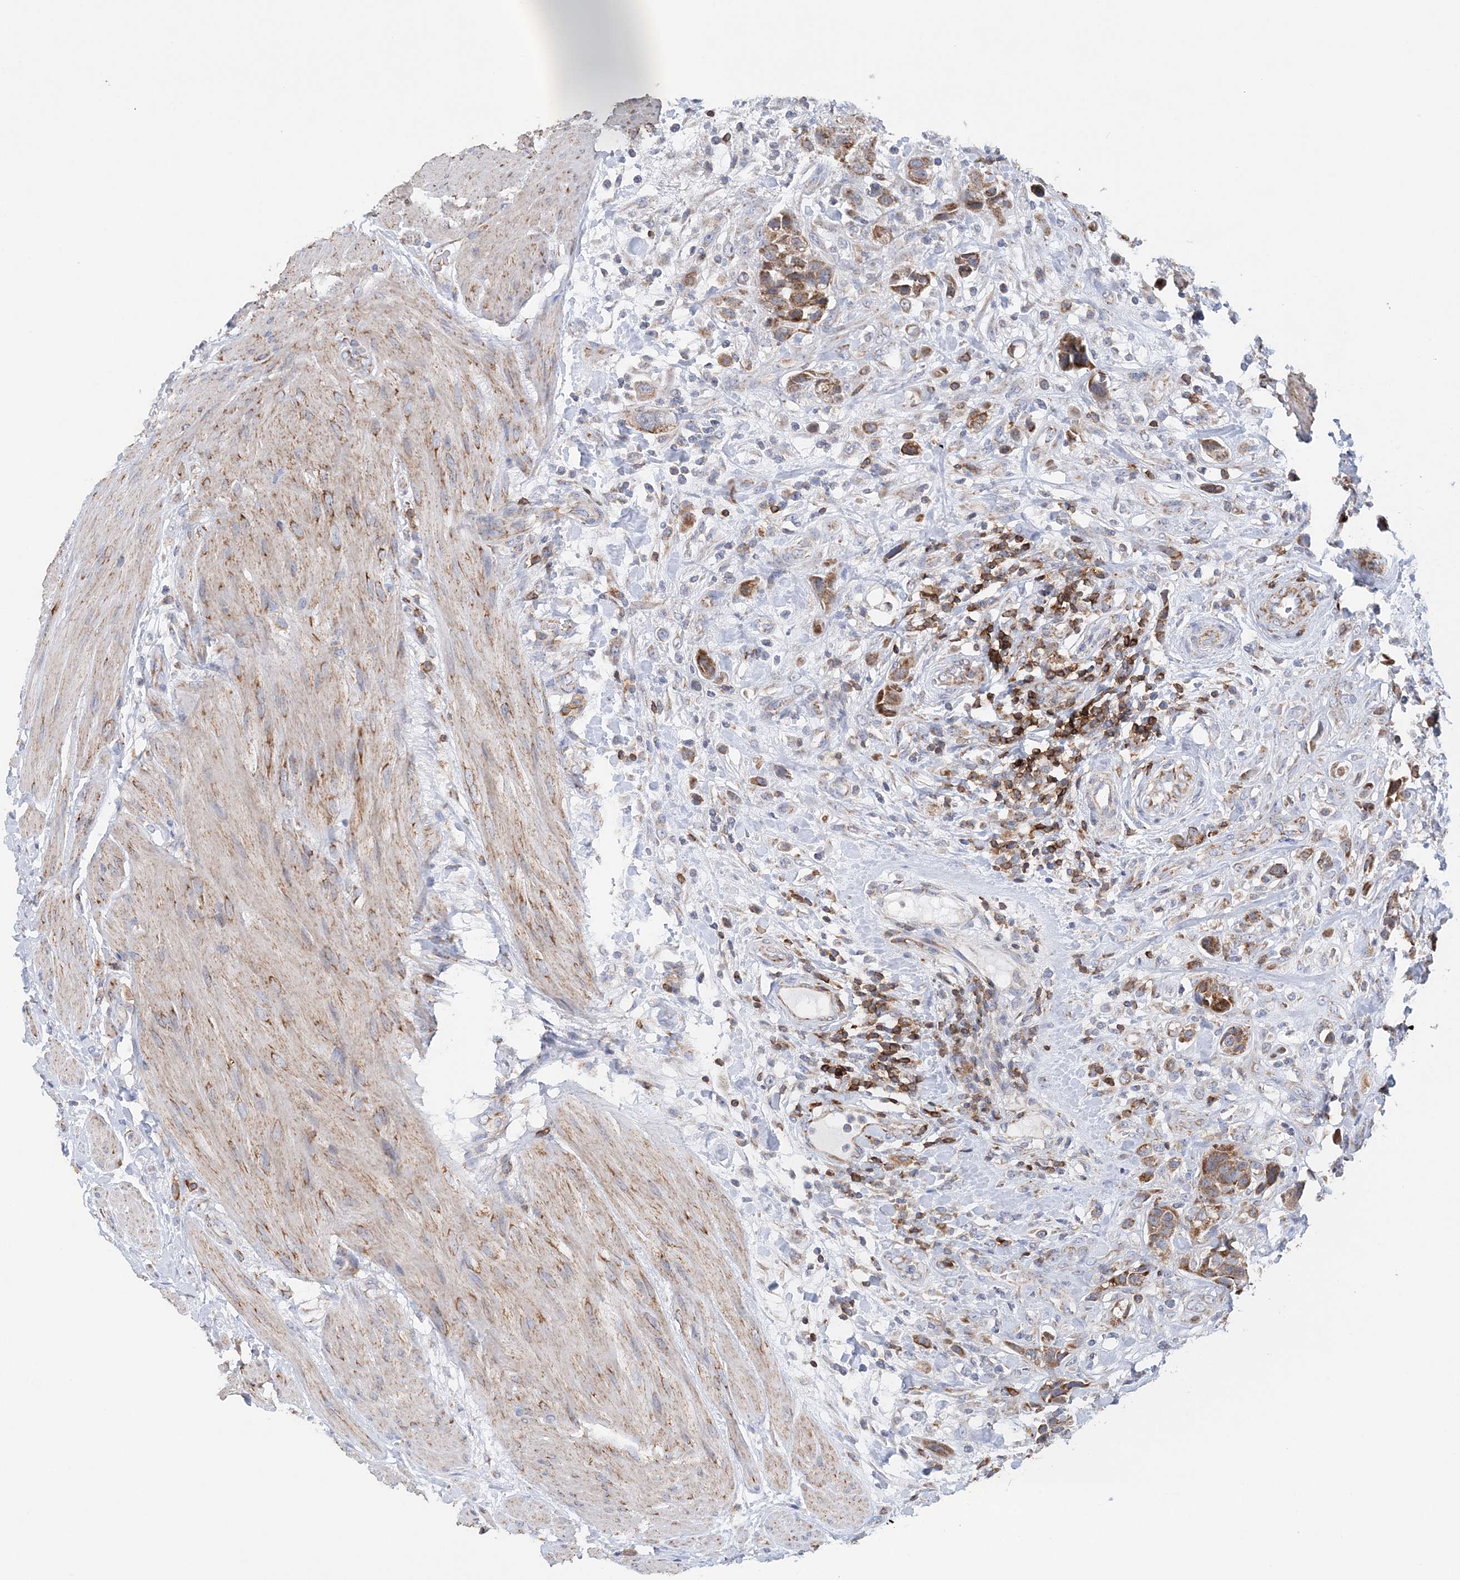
{"staining": {"intensity": "moderate", "quantity": ">75%", "location": "cytoplasmic/membranous"}, "tissue": "urothelial cancer", "cell_type": "Tumor cells", "image_type": "cancer", "snomed": [{"axis": "morphology", "description": "Urothelial carcinoma, High grade"}, {"axis": "topography", "description": "Urinary bladder"}], "caption": "Immunohistochemical staining of high-grade urothelial carcinoma exhibits moderate cytoplasmic/membranous protein positivity in about >75% of tumor cells.", "gene": "TTC32", "patient": {"sex": "male", "age": 50}}